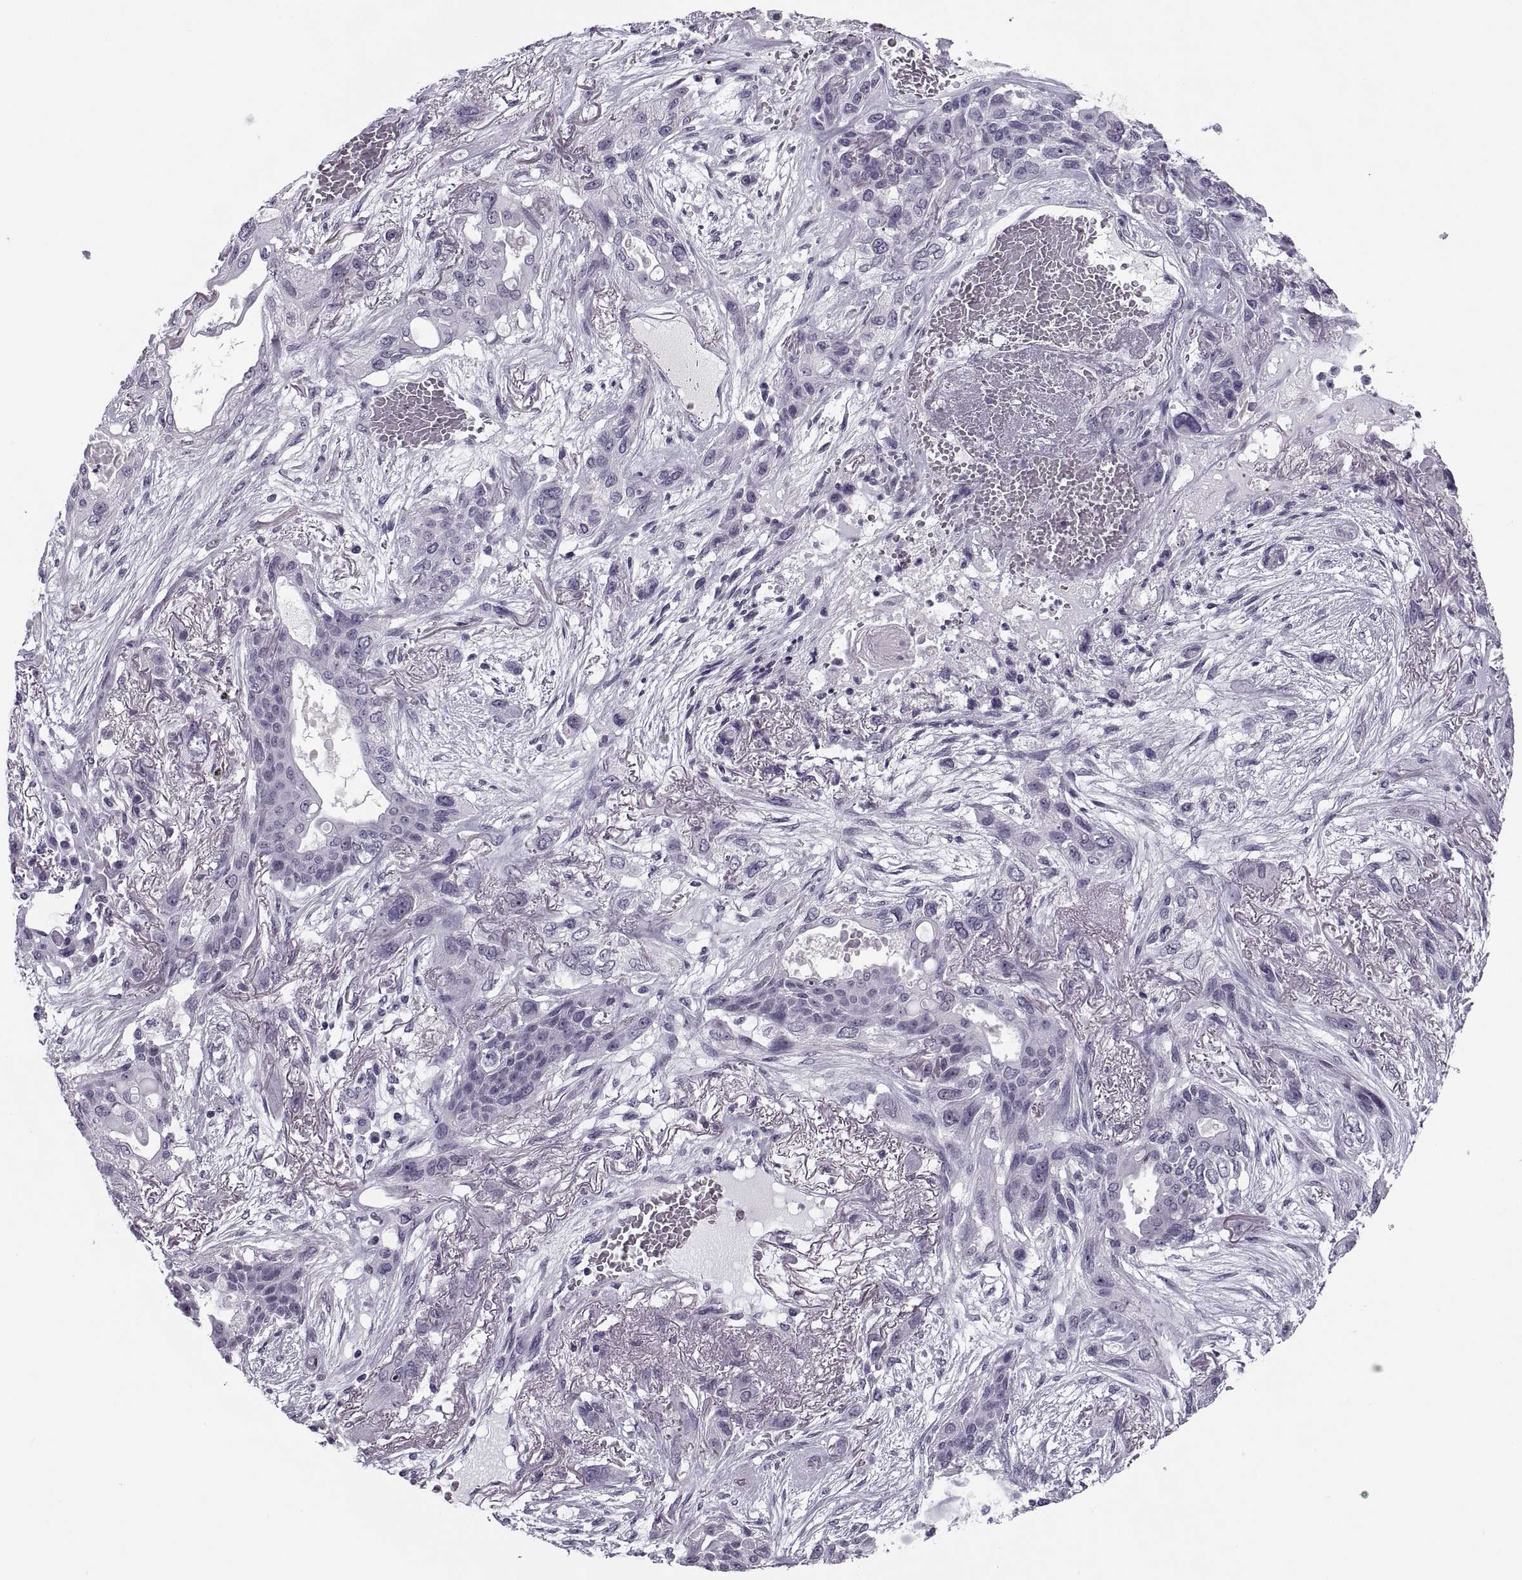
{"staining": {"intensity": "negative", "quantity": "none", "location": "none"}, "tissue": "lung cancer", "cell_type": "Tumor cells", "image_type": "cancer", "snomed": [{"axis": "morphology", "description": "Squamous cell carcinoma, NOS"}, {"axis": "topography", "description": "Lung"}], "caption": "DAB immunohistochemical staining of squamous cell carcinoma (lung) shows no significant expression in tumor cells.", "gene": "TBC1D3G", "patient": {"sex": "female", "age": 70}}